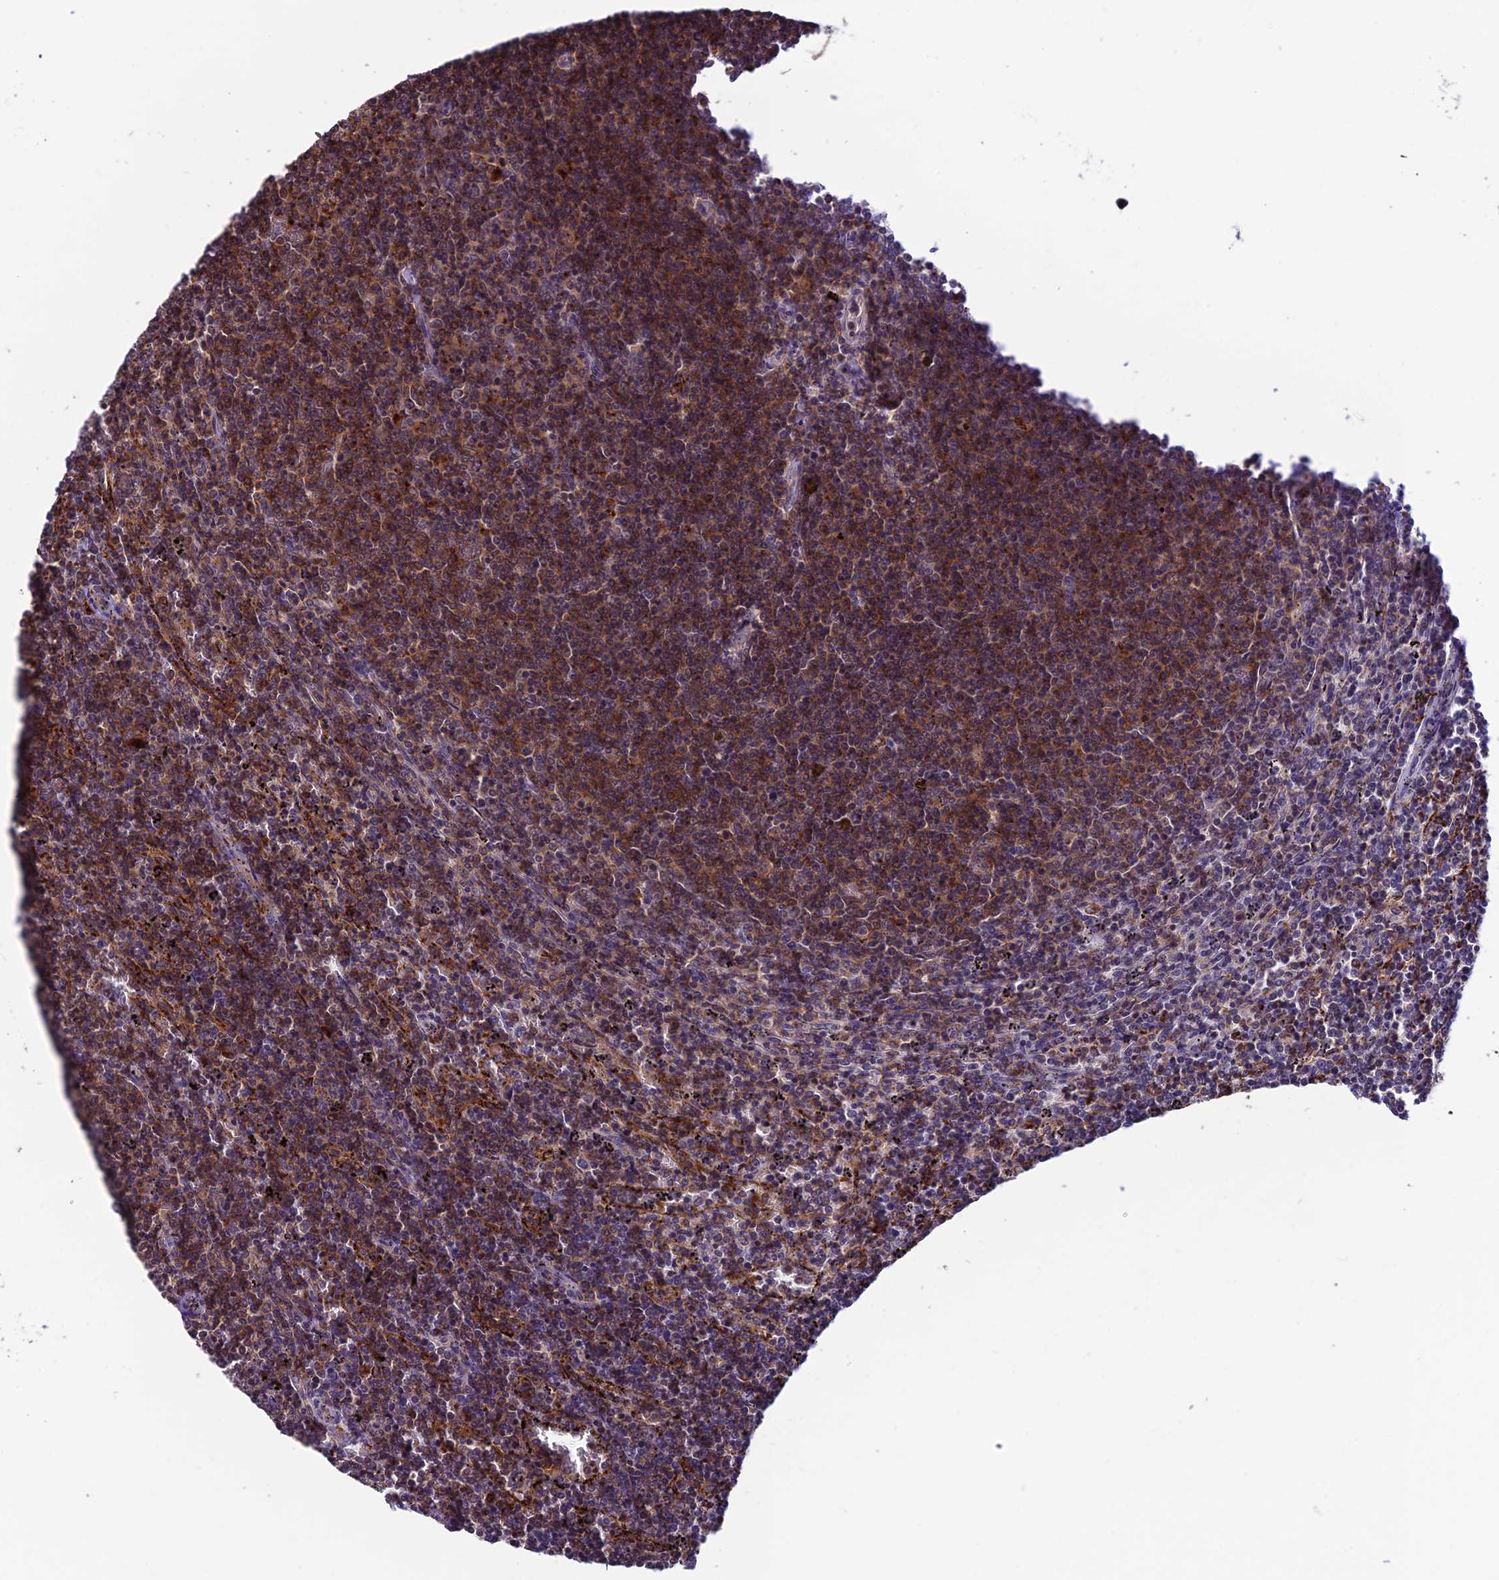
{"staining": {"intensity": "moderate", "quantity": "25%-75%", "location": "cytoplasmic/membranous"}, "tissue": "lymphoma", "cell_type": "Tumor cells", "image_type": "cancer", "snomed": [{"axis": "morphology", "description": "Malignant lymphoma, non-Hodgkin's type, Low grade"}, {"axis": "topography", "description": "Spleen"}], "caption": "Lymphoma tissue exhibits moderate cytoplasmic/membranous expression in about 25%-75% of tumor cells", "gene": "ARHGEF18", "patient": {"sex": "female", "age": 50}}